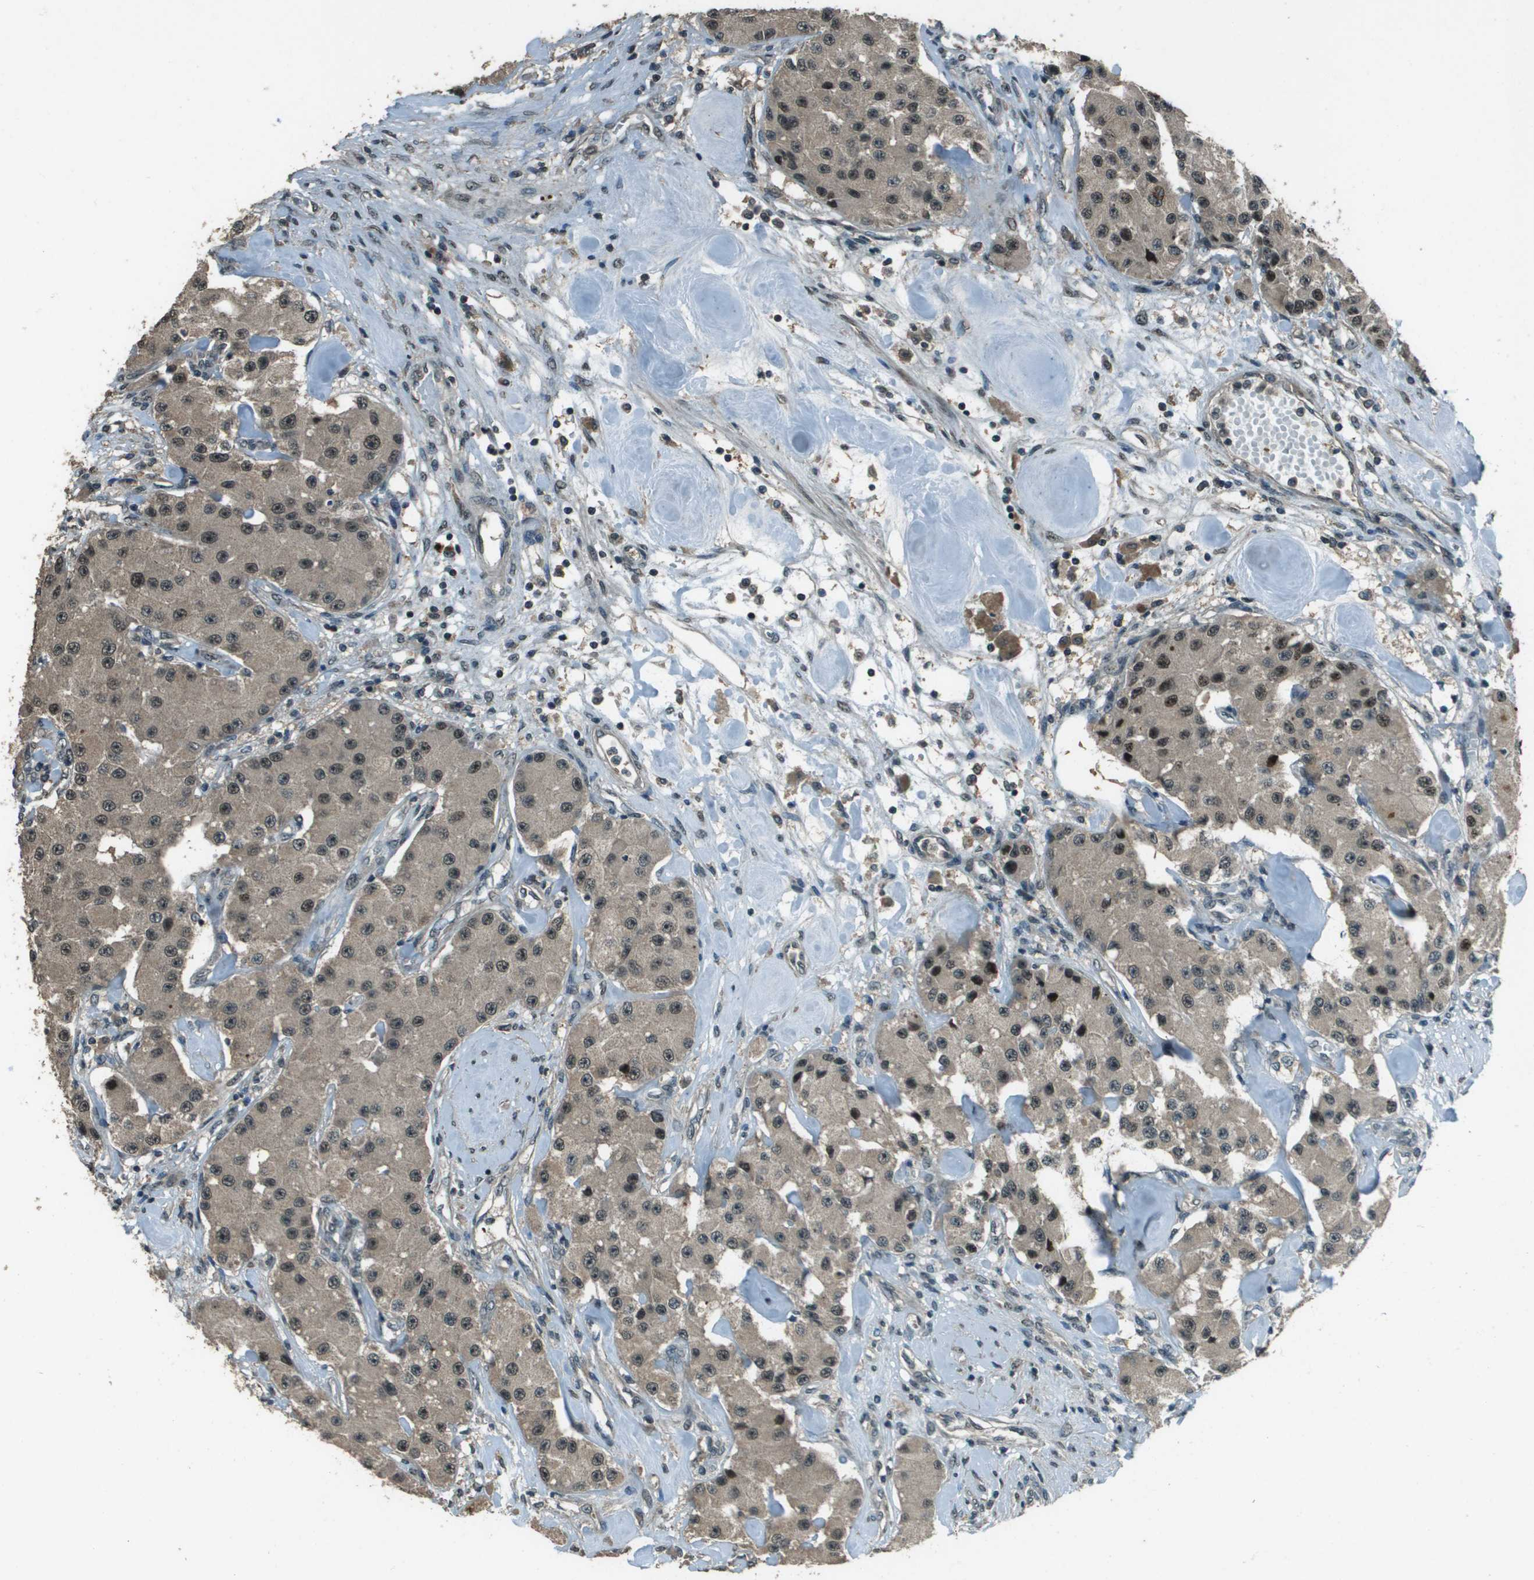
{"staining": {"intensity": "moderate", "quantity": ">75%", "location": "cytoplasmic/membranous"}, "tissue": "carcinoid", "cell_type": "Tumor cells", "image_type": "cancer", "snomed": [{"axis": "morphology", "description": "Carcinoid, malignant, NOS"}, {"axis": "topography", "description": "Pancreas"}], "caption": "Human carcinoid stained for a protein (brown) demonstrates moderate cytoplasmic/membranous positive staining in about >75% of tumor cells.", "gene": "SDC3", "patient": {"sex": "male", "age": 41}}